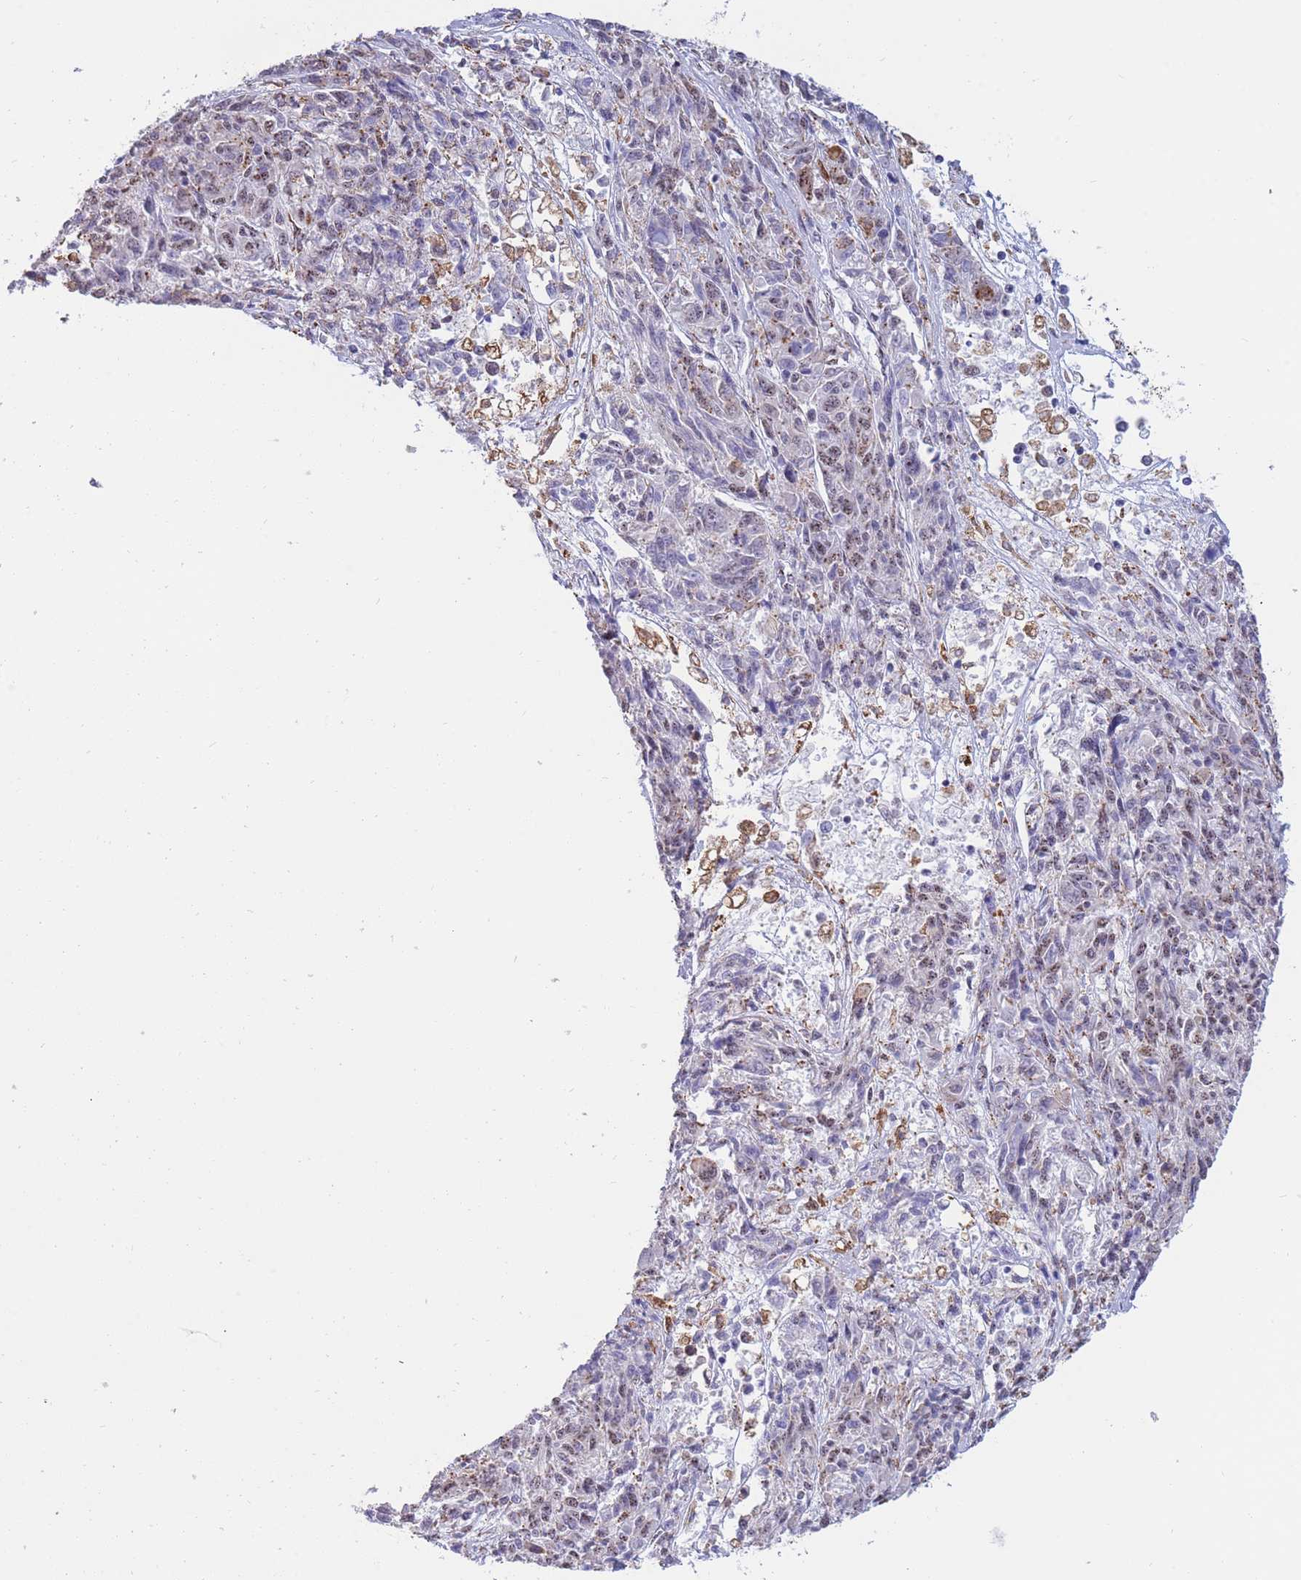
{"staining": {"intensity": "weak", "quantity": "<25%", "location": "cytoplasmic/membranous,nuclear"}, "tissue": "melanoma", "cell_type": "Tumor cells", "image_type": "cancer", "snomed": [{"axis": "morphology", "description": "Malignant melanoma, NOS"}, {"axis": "topography", "description": "Skin"}], "caption": "High power microscopy histopathology image of an IHC histopathology image of melanoma, revealing no significant positivity in tumor cells. (Stains: DAB (3,3'-diaminobenzidine) immunohistochemistry (IHC) with hematoxylin counter stain, Microscopy: brightfield microscopy at high magnification).", "gene": "FAM153A", "patient": {"sex": "male", "age": 53}}